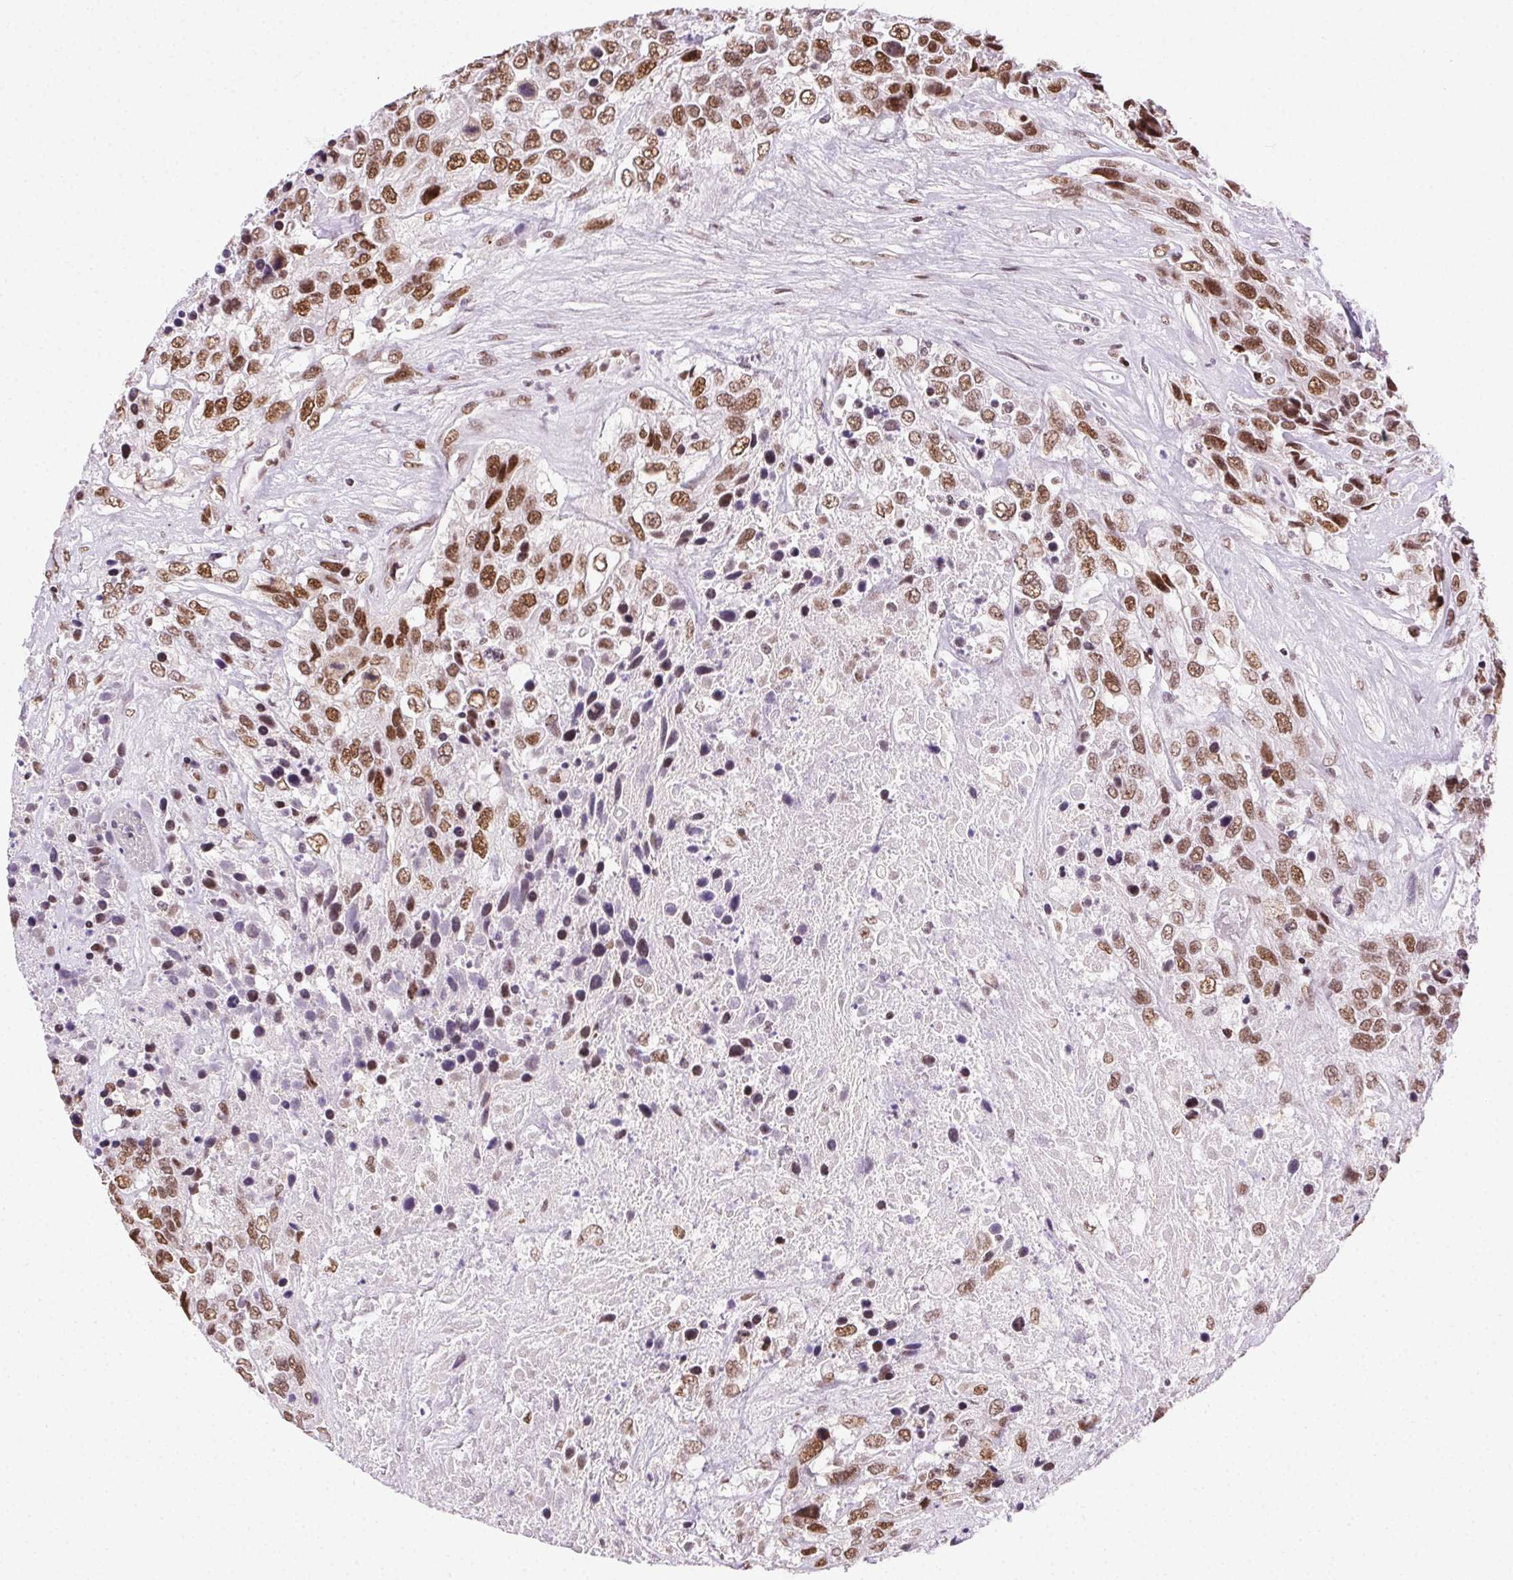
{"staining": {"intensity": "moderate", "quantity": ">75%", "location": "nuclear"}, "tissue": "urothelial cancer", "cell_type": "Tumor cells", "image_type": "cancer", "snomed": [{"axis": "morphology", "description": "Urothelial carcinoma, High grade"}, {"axis": "topography", "description": "Urinary bladder"}], "caption": "This histopathology image displays immunohistochemistry staining of urothelial cancer, with medium moderate nuclear positivity in approximately >75% of tumor cells.", "gene": "TRA2B", "patient": {"sex": "female", "age": 70}}